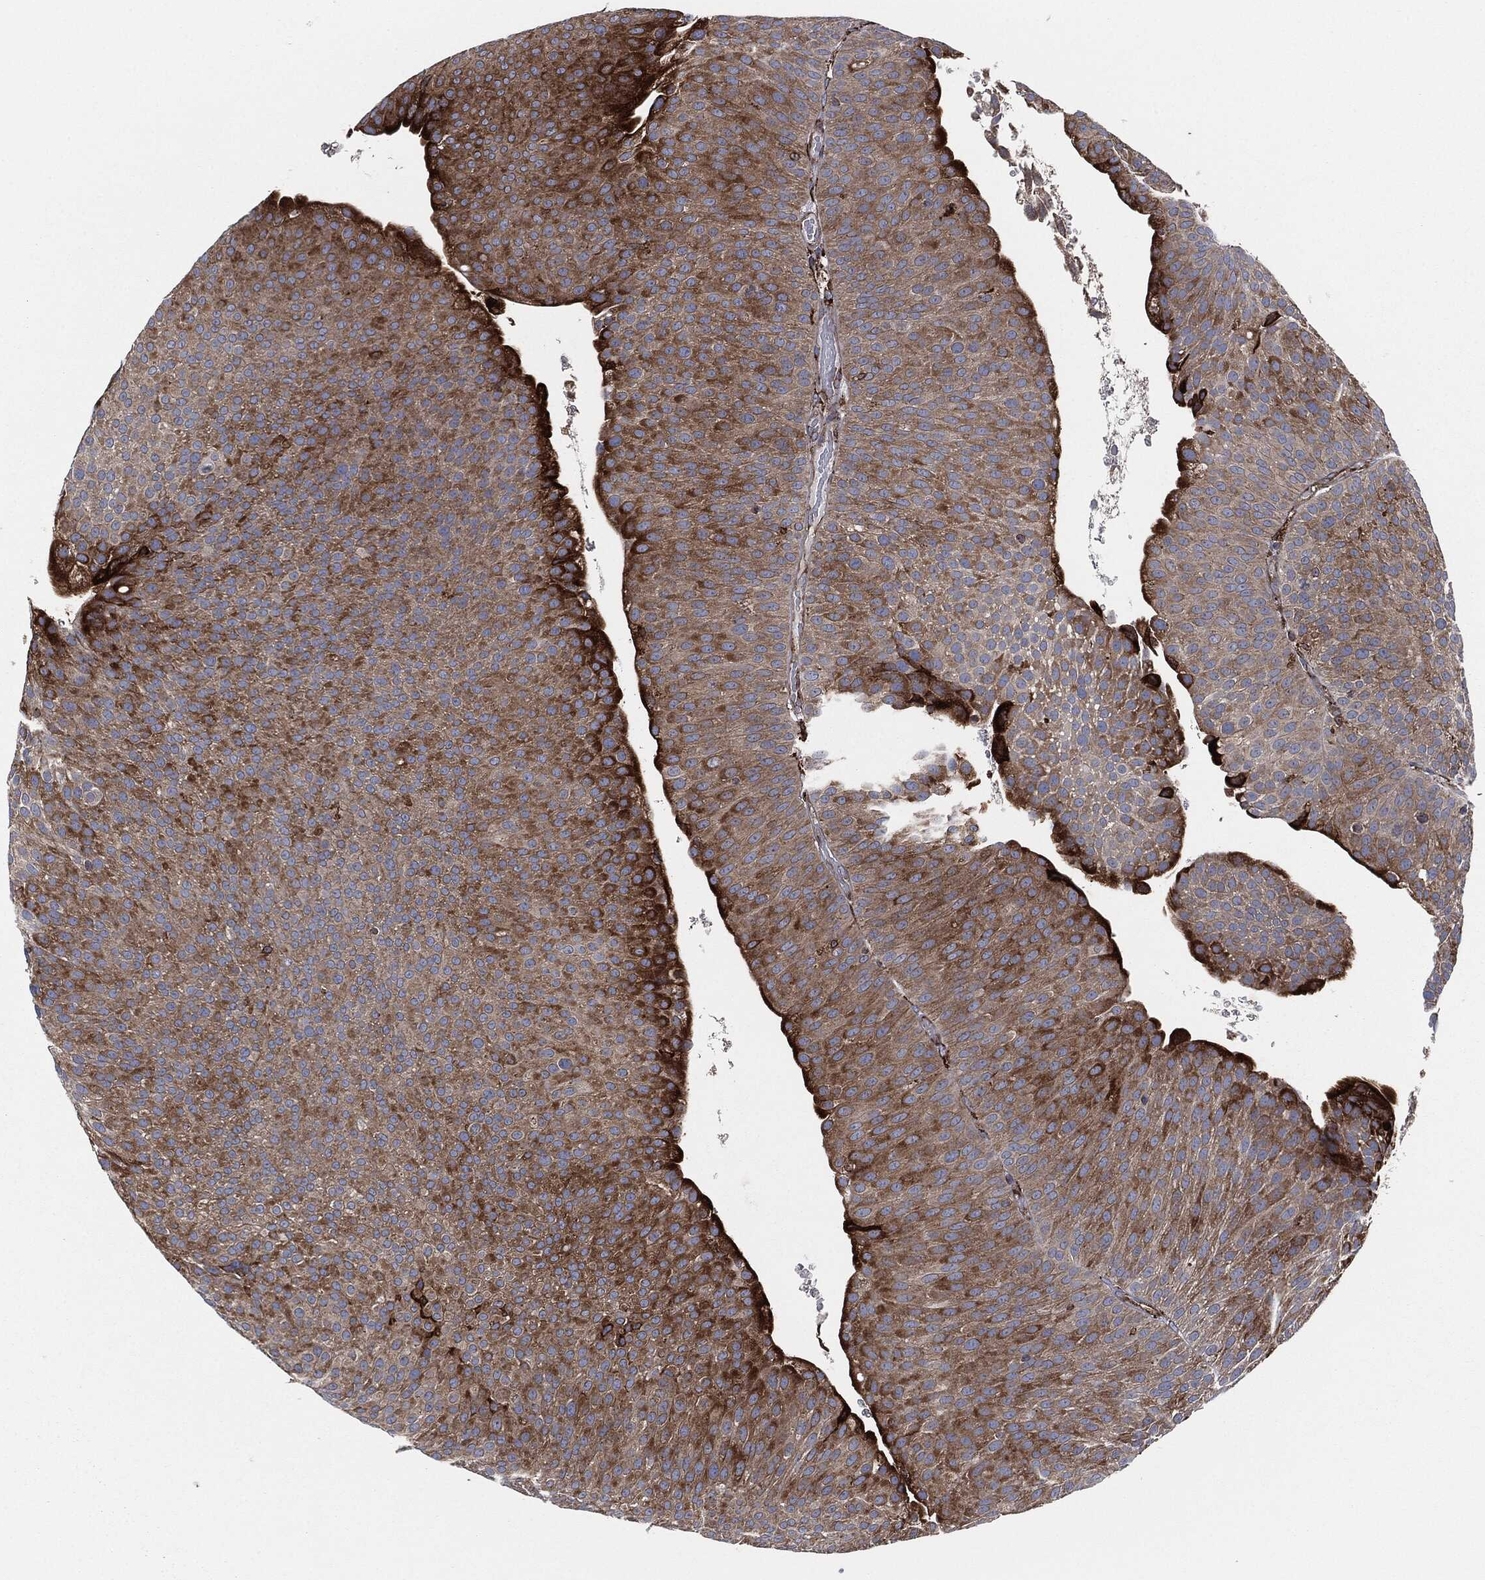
{"staining": {"intensity": "strong", "quantity": "25%-75%", "location": "cytoplasmic/membranous"}, "tissue": "urothelial cancer", "cell_type": "Tumor cells", "image_type": "cancer", "snomed": [{"axis": "morphology", "description": "Urothelial carcinoma, Low grade"}, {"axis": "topography", "description": "Urinary bladder"}], "caption": "Immunohistochemistry (DAB (3,3'-diaminobenzidine)) staining of low-grade urothelial carcinoma exhibits strong cytoplasmic/membranous protein expression in approximately 25%-75% of tumor cells.", "gene": "CALR", "patient": {"sex": "male", "age": 65}}